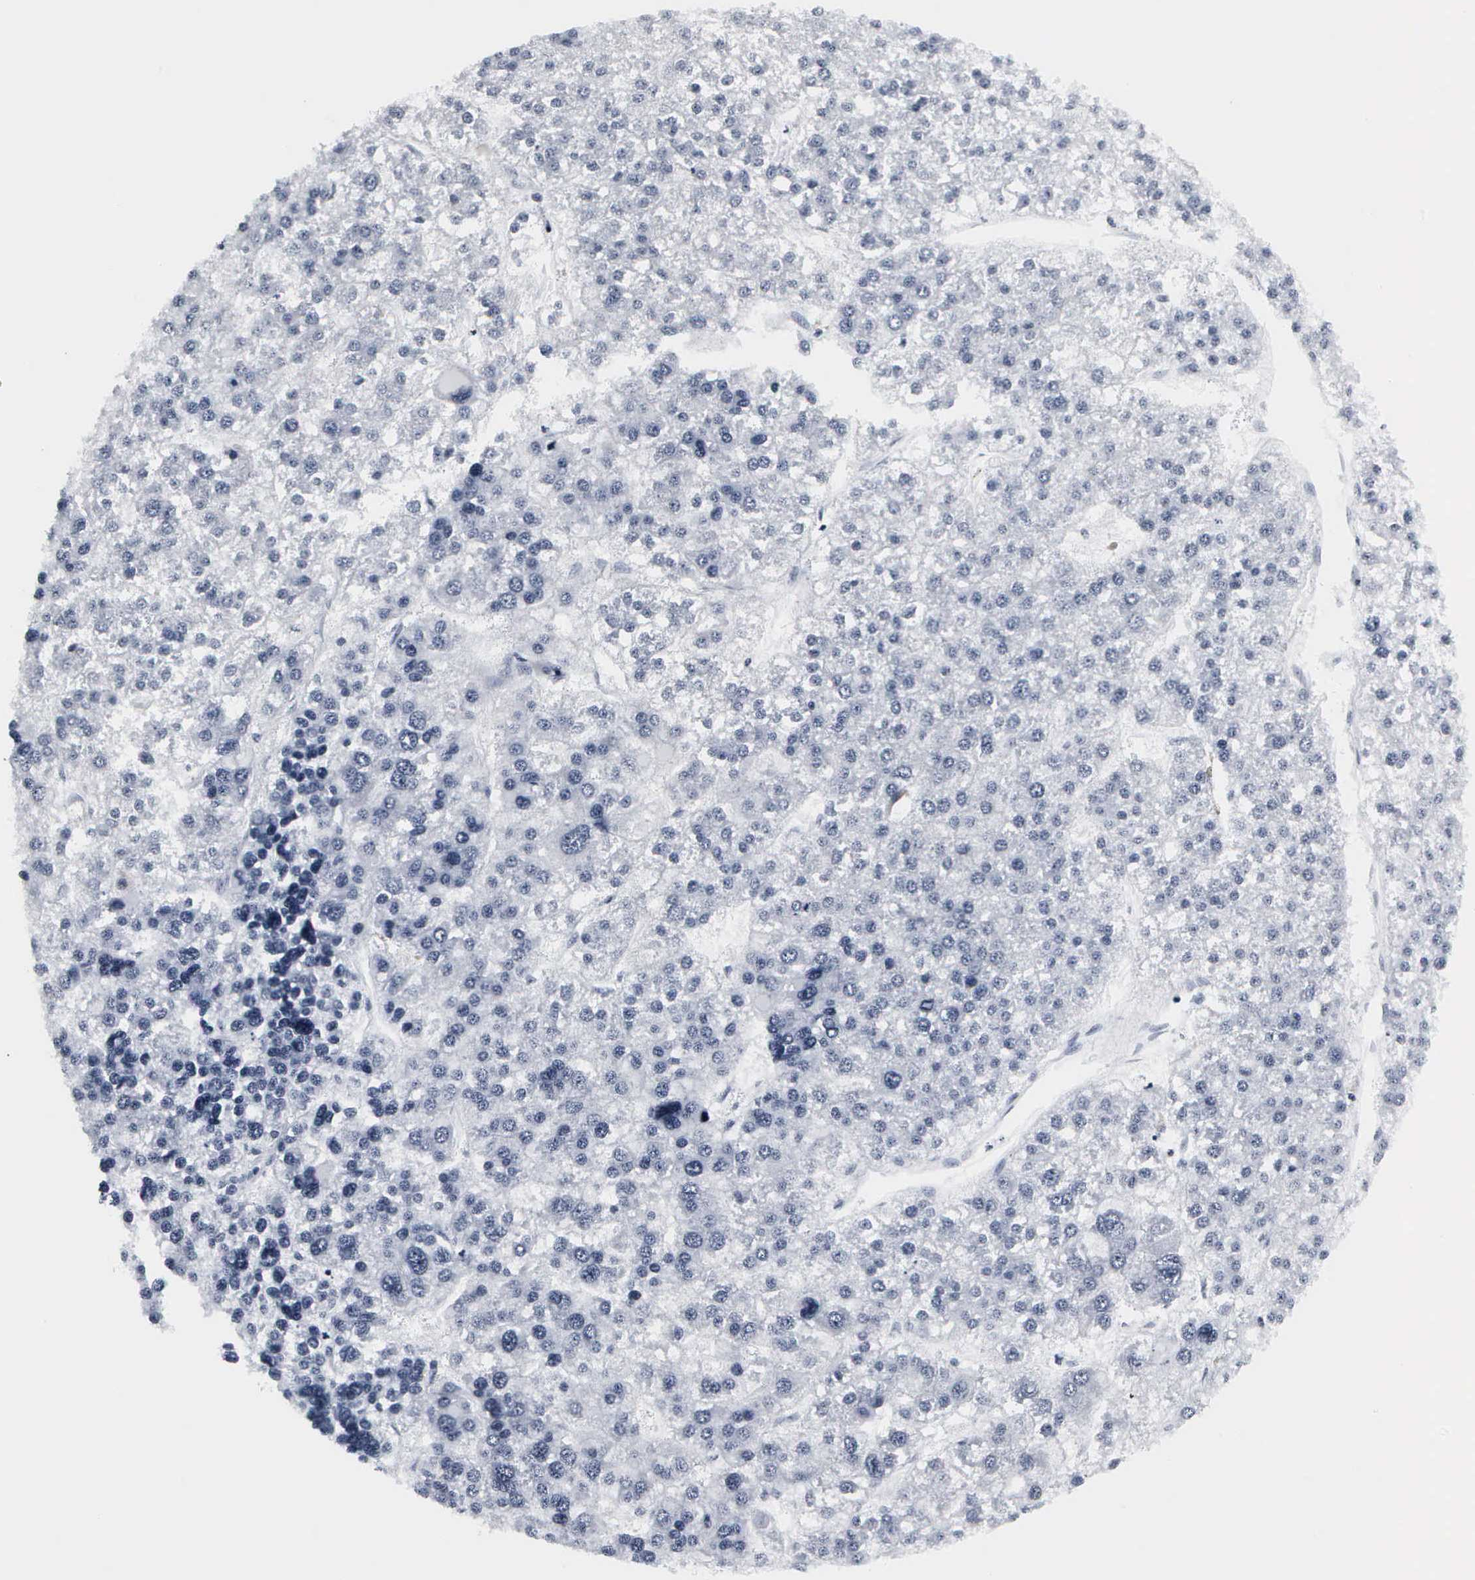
{"staining": {"intensity": "negative", "quantity": "none", "location": "none"}, "tissue": "liver cancer", "cell_type": "Tumor cells", "image_type": "cancer", "snomed": [{"axis": "morphology", "description": "Carcinoma, Hepatocellular, NOS"}, {"axis": "topography", "description": "Liver"}], "caption": "Micrograph shows no protein staining in tumor cells of hepatocellular carcinoma (liver) tissue.", "gene": "DGCR2", "patient": {"sex": "female", "age": 85}}